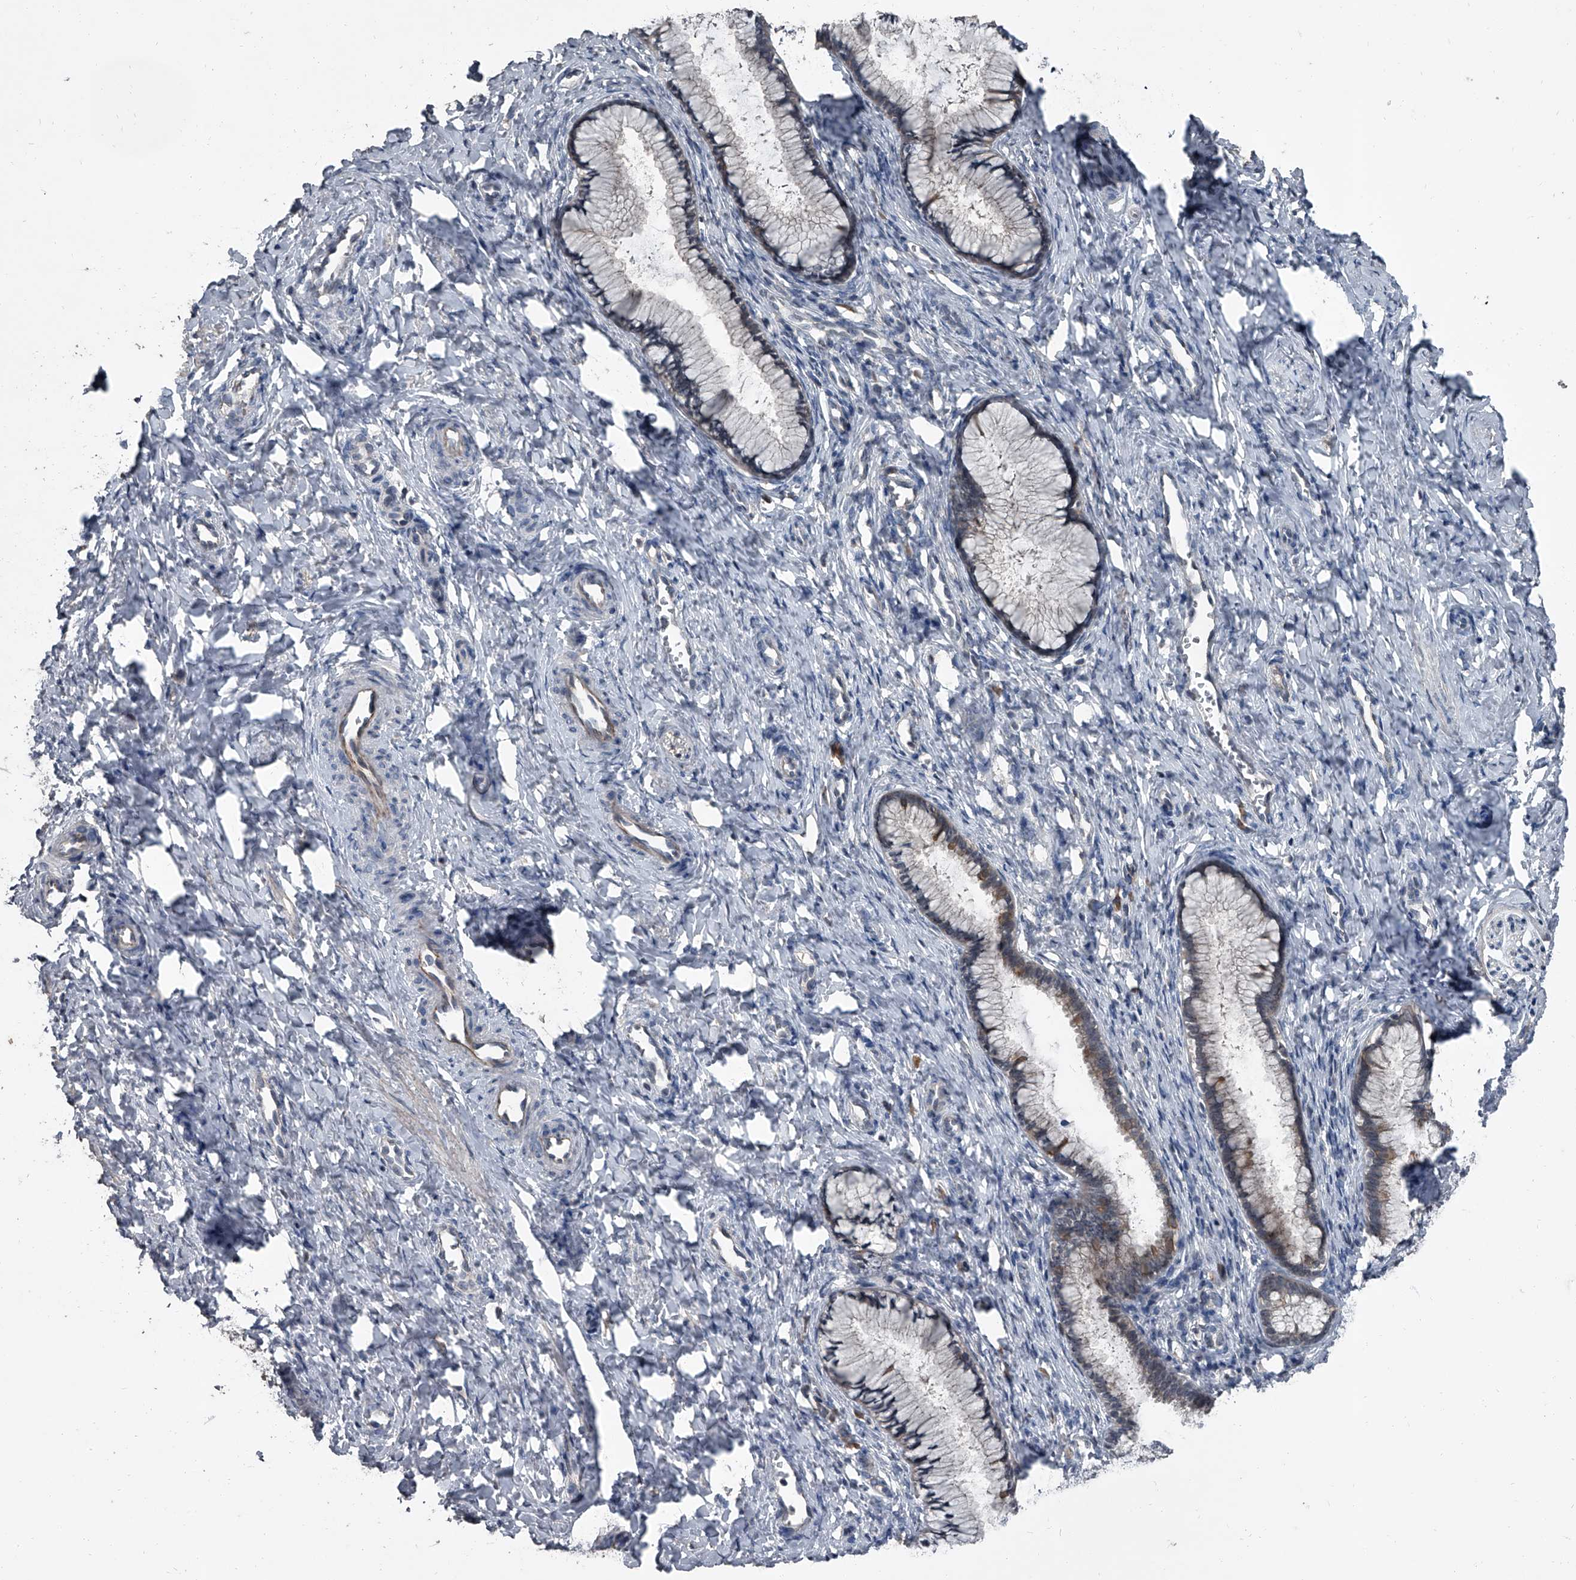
{"staining": {"intensity": "weak", "quantity": "<25%", "location": "cytoplasmic/membranous"}, "tissue": "cervix", "cell_type": "Glandular cells", "image_type": "normal", "snomed": [{"axis": "morphology", "description": "Normal tissue, NOS"}, {"axis": "topography", "description": "Cervix"}], "caption": "This histopathology image is of unremarkable cervix stained with immunohistochemistry (IHC) to label a protein in brown with the nuclei are counter-stained blue. There is no staining in glandular cells.", "gene": "OARD1", "patient": {"sex": "female", "age": 27}}